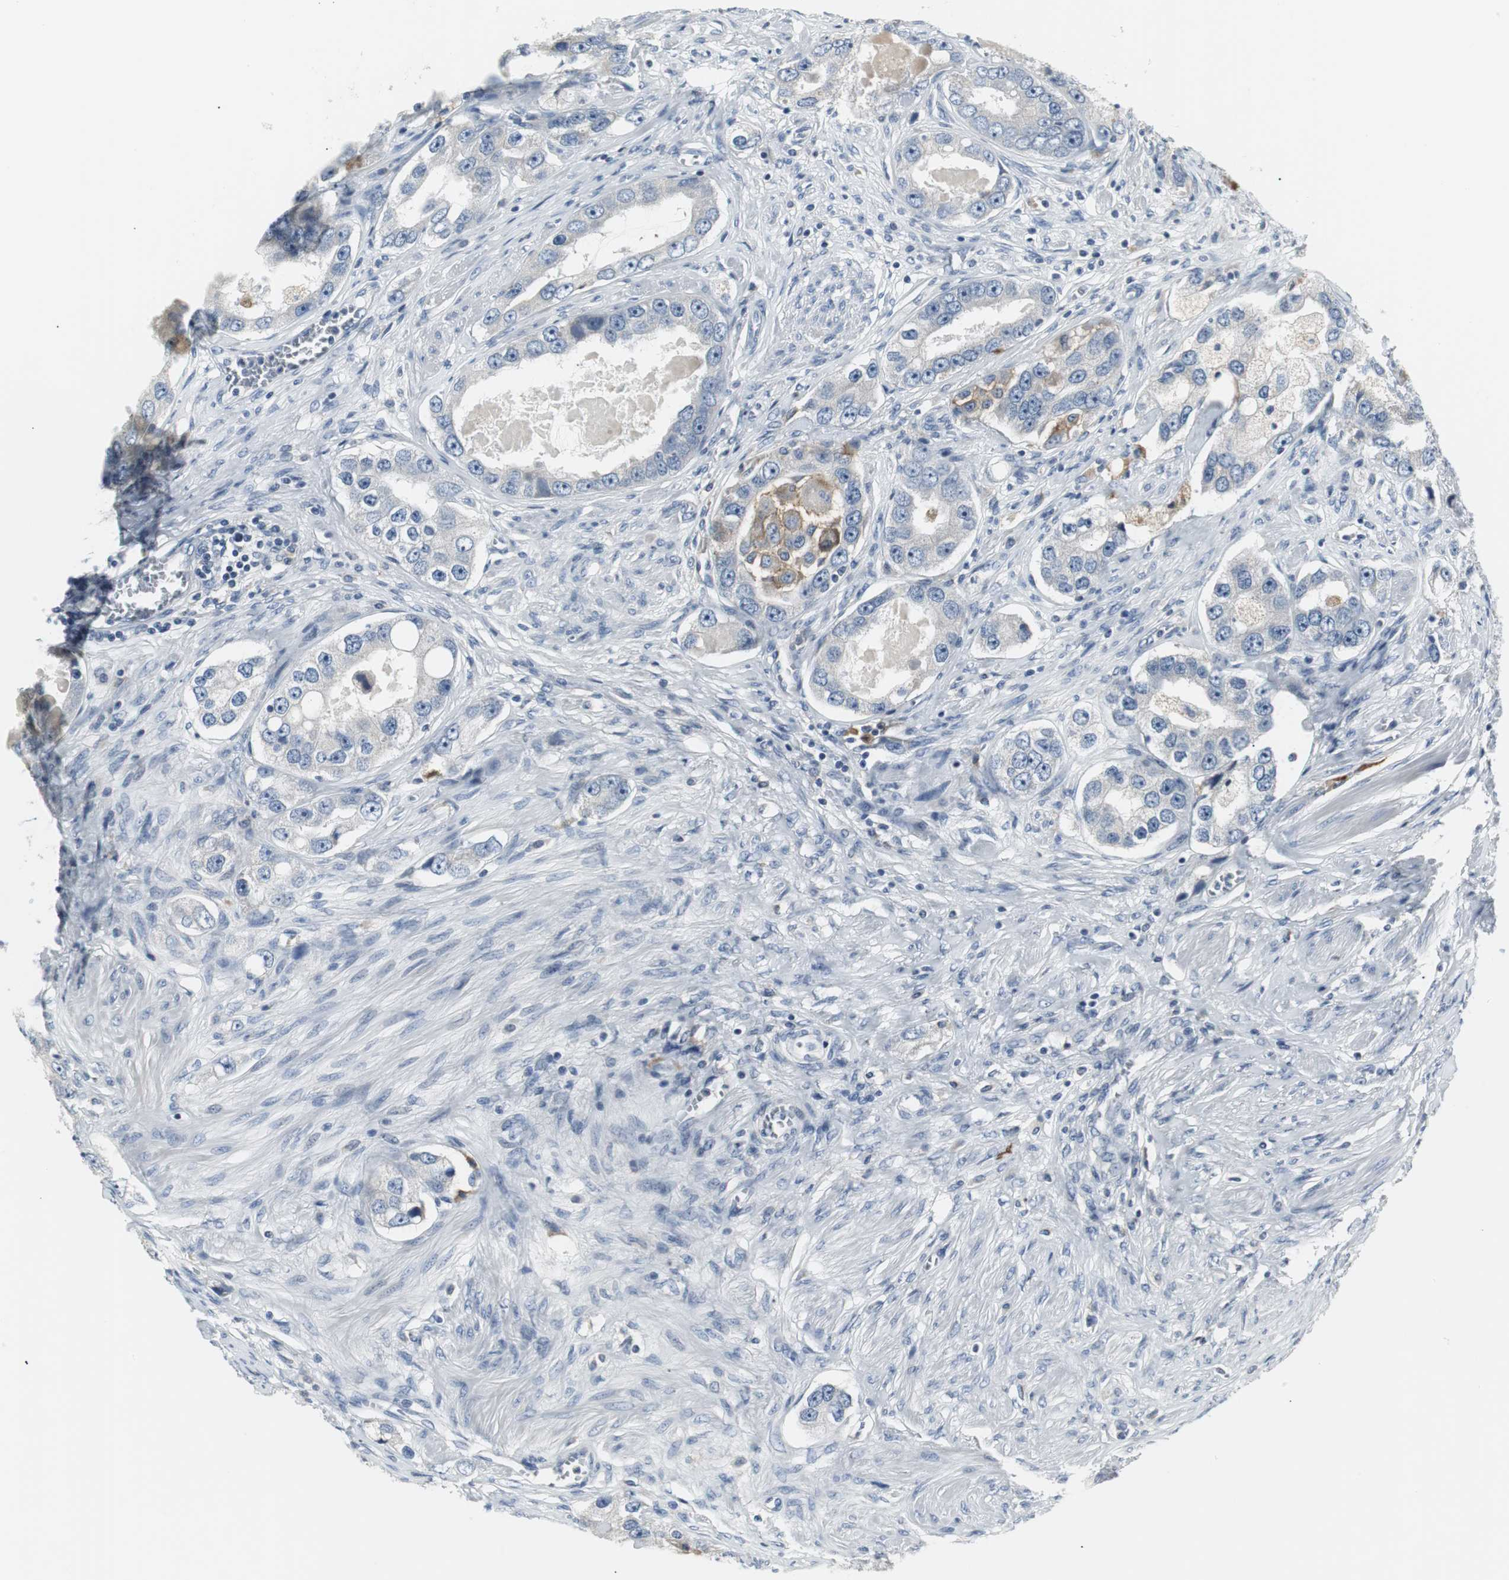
{"staining": {"intensity": "negative", "quantity": "none", "location": "none"}, "tissue": "prostate cancer", "cell_type": "Tumor cells", "image_type": "cancer", "snomed": [{"axis": "morphology", "description": "Adenocarcinoma, High grade"}, {"axis": "topography", "description": "Prostate"}], "caption": "Human adenocarcinoma (high-grade) (prostate) stained for a protein using immunohistochemistry shows no staining in tumor cells.", "gene": "SLC2A5", "patient": {"sex": "male", "age": 63}}